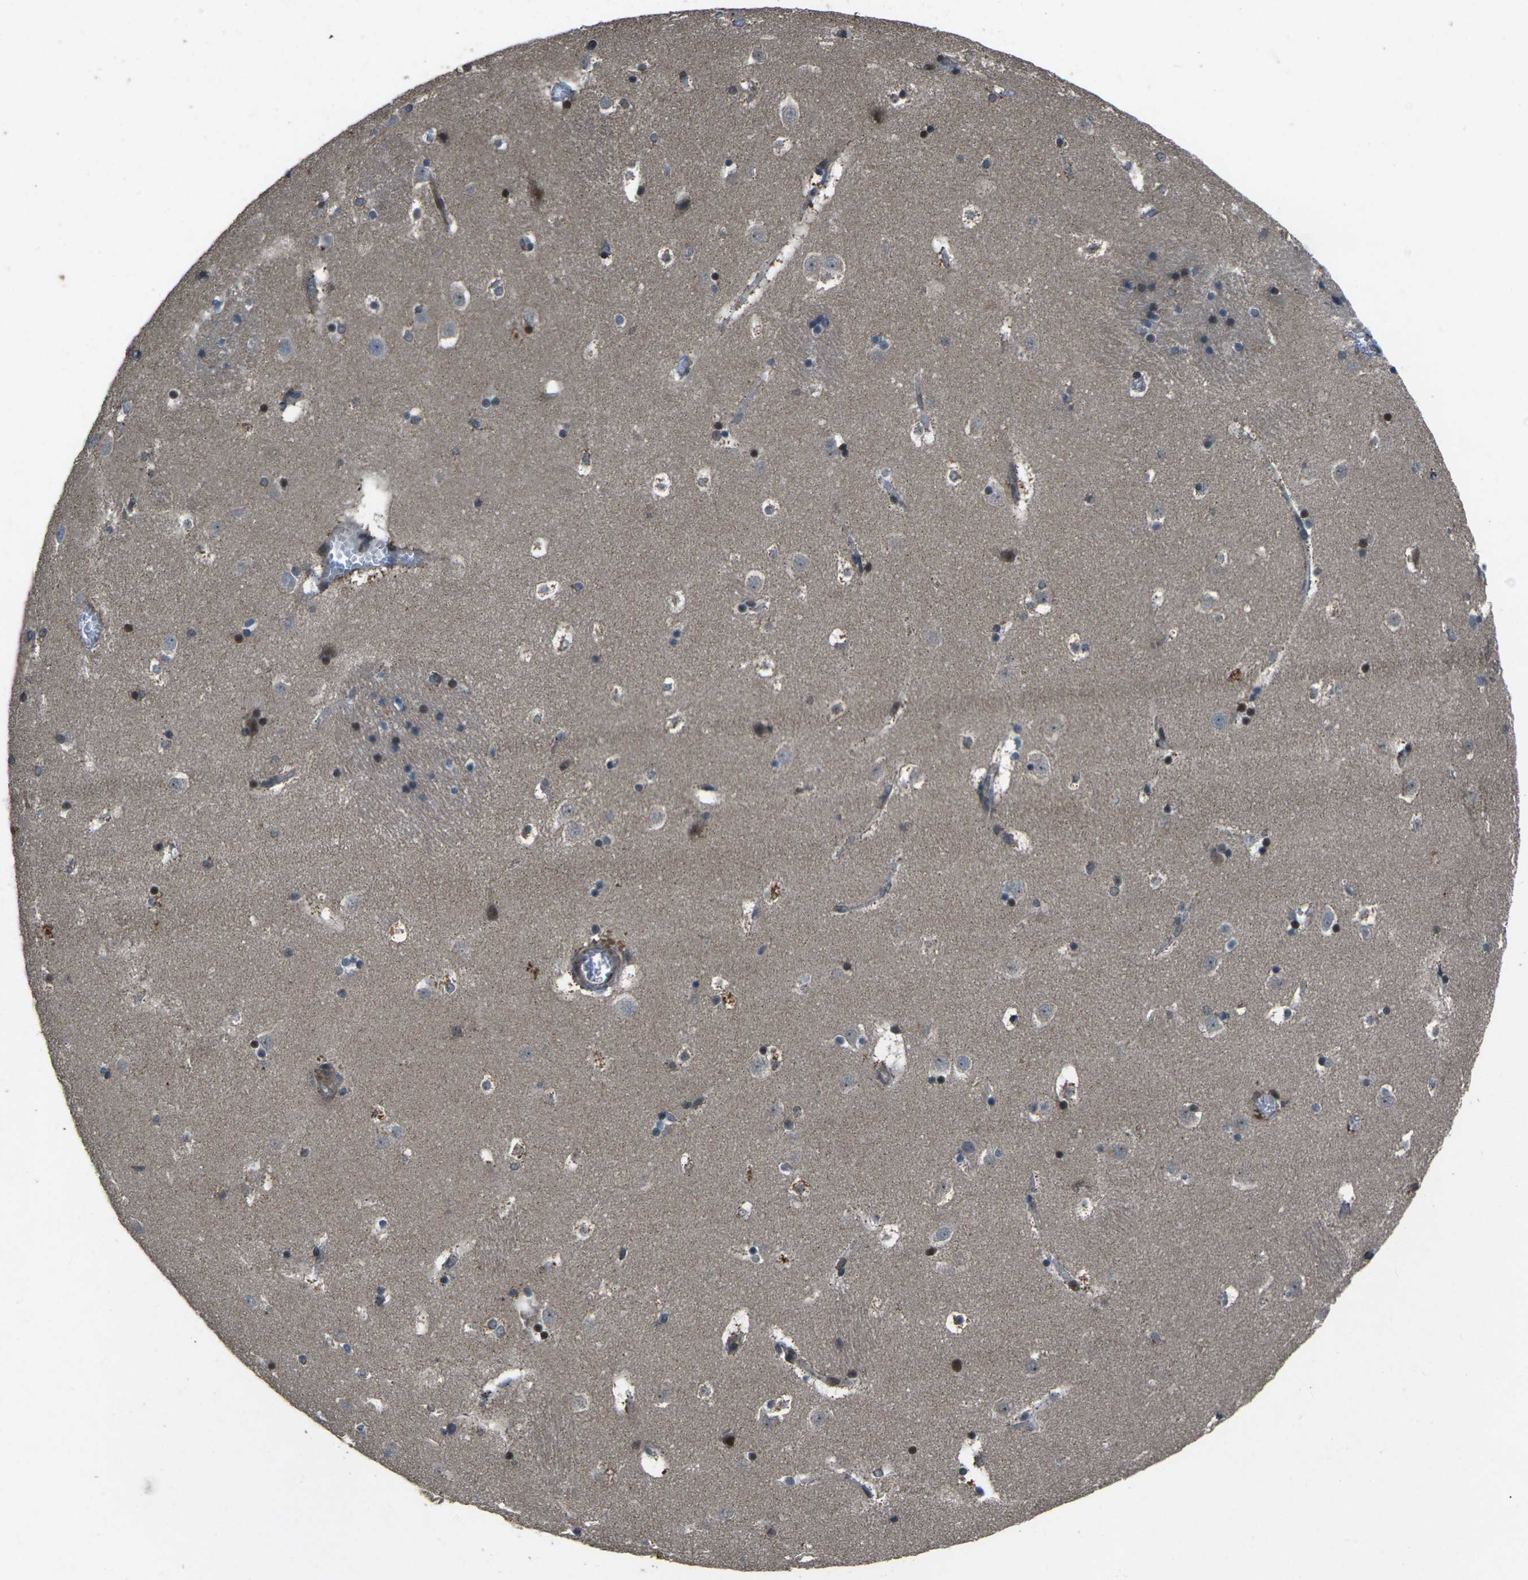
{"staining": {"intensity": "weak", "quantity": "25%-75%", "location": "cytoplasmic/membranous"}, "tissue": "caudate", "cell_type": "Glial cells", "image_type": "normal", "snomed": [{"axis": "morphology", "description": "Normal tissue, NOS"}, {"axis": "topography", "description": "Lateral ventricle wall"}], "caption": "Caudate stained for a protein shows weak cytoplasmic/membranous positivity in glial cells. (Stains: DAB in brown, nuclei in blue, Microscopy: brightfield microscopy at high magnification).", "gene": "EDNRA", "patient": {"sex": "male", "age": 45}}